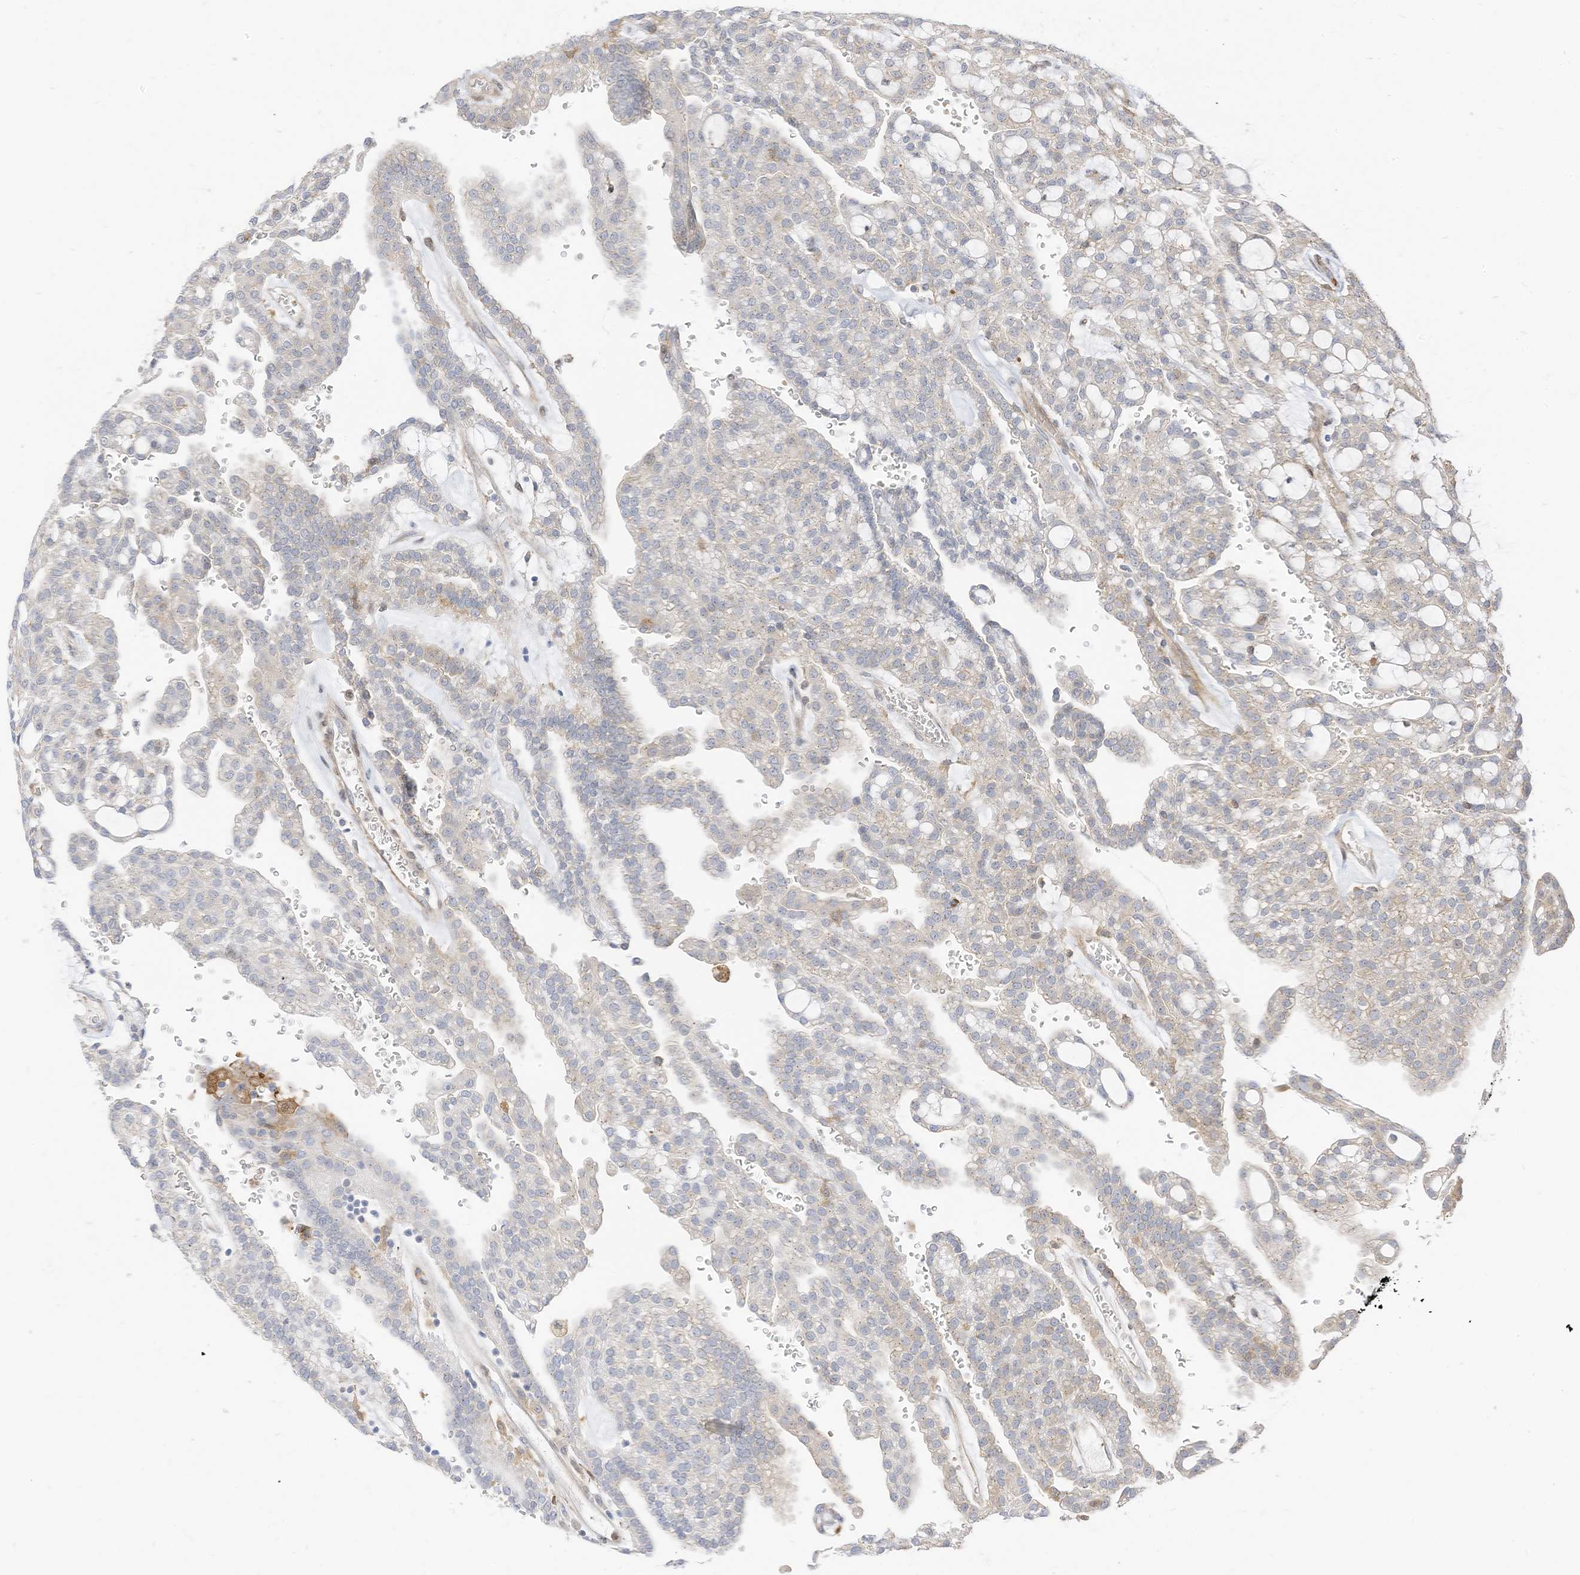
{"staining": {"intensity": "negative", "quantity": "none", "location": "none"}, "tissue": "renal cancer", "cell_type": "Tumor cells", "image_type": "cancer", "snomed": [{"axis": "morphology", "description": "Adenocarcinoma, NOS"}, {"axis": "topography", "description": "Kidney"}], "caption": "High magnification brightfield microscopy of renal adenocarcinoma stained with DAB (3,3'-diaminobenzidine) (brown) and counterstained with hematoxylin (blue): tumor cells show no significant expression.", "gene": "ATP13A1", "patient": {"sex": "male", "age": 63}}